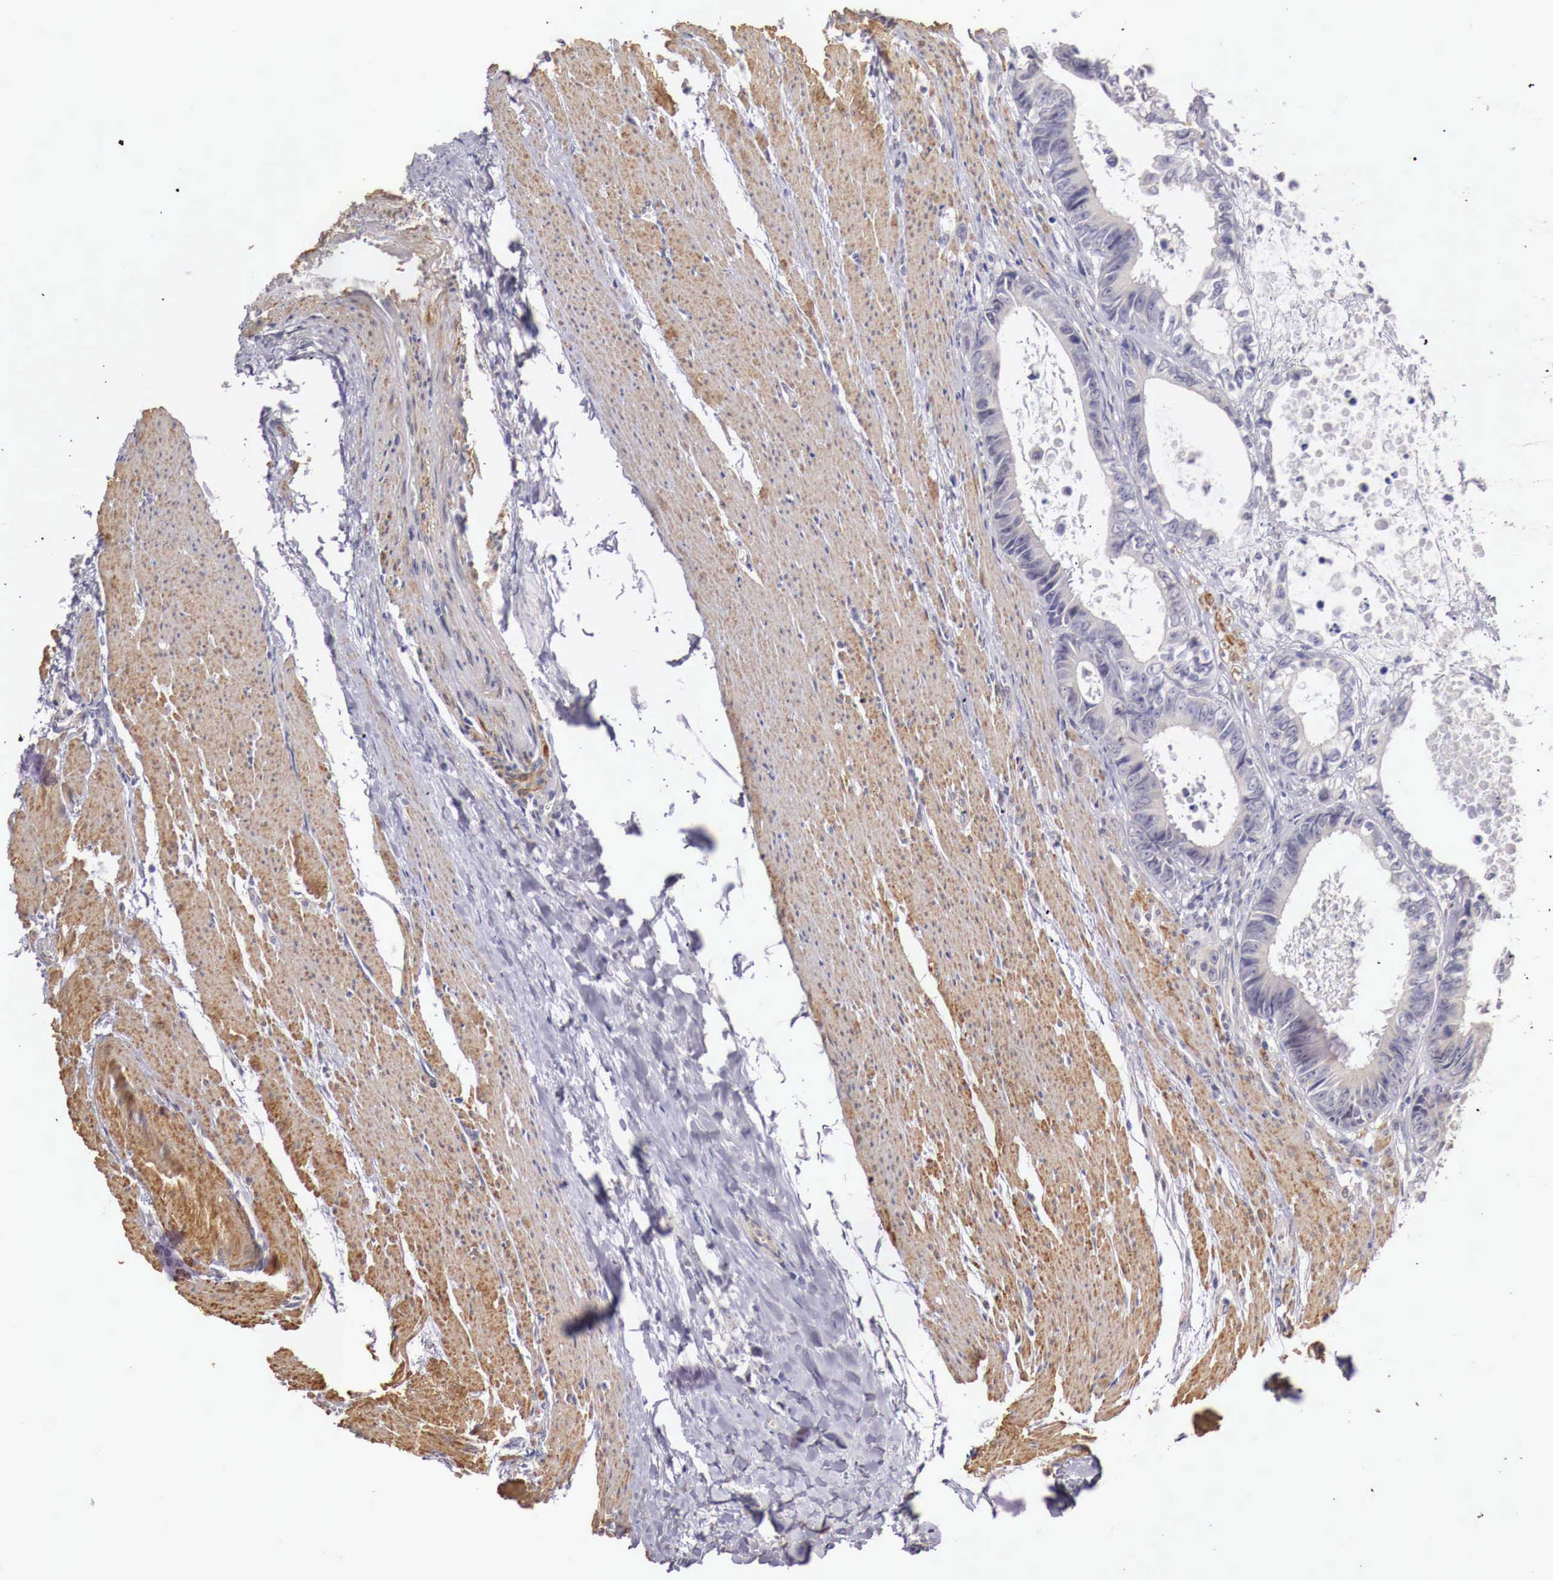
{"staining": {"intensity": "negative", "quantity": "none", "location": "none"}, "tissue": "colorectal cancer", "cell_type": "Tumor cells", "image_type": "cancer", "snomed": [{"axis": "morphology", "description": "Adenocarcinoma, NOS"}, {"axis": "topography", "description": "Rectum"}], "caption": "This photomicrograph is of colorectal cancer stained with IHC to label a protein in brown with the nuclei are counter-stained blue. There is no staining in tumor cells. (DAB (3,3'-diaminobenzidine) immunohistochemistry (IHC) visualized using brightfield microscopy, high magnification).", "gene": "ENOX2", "patient": {"sex": "female", "age": 98}}